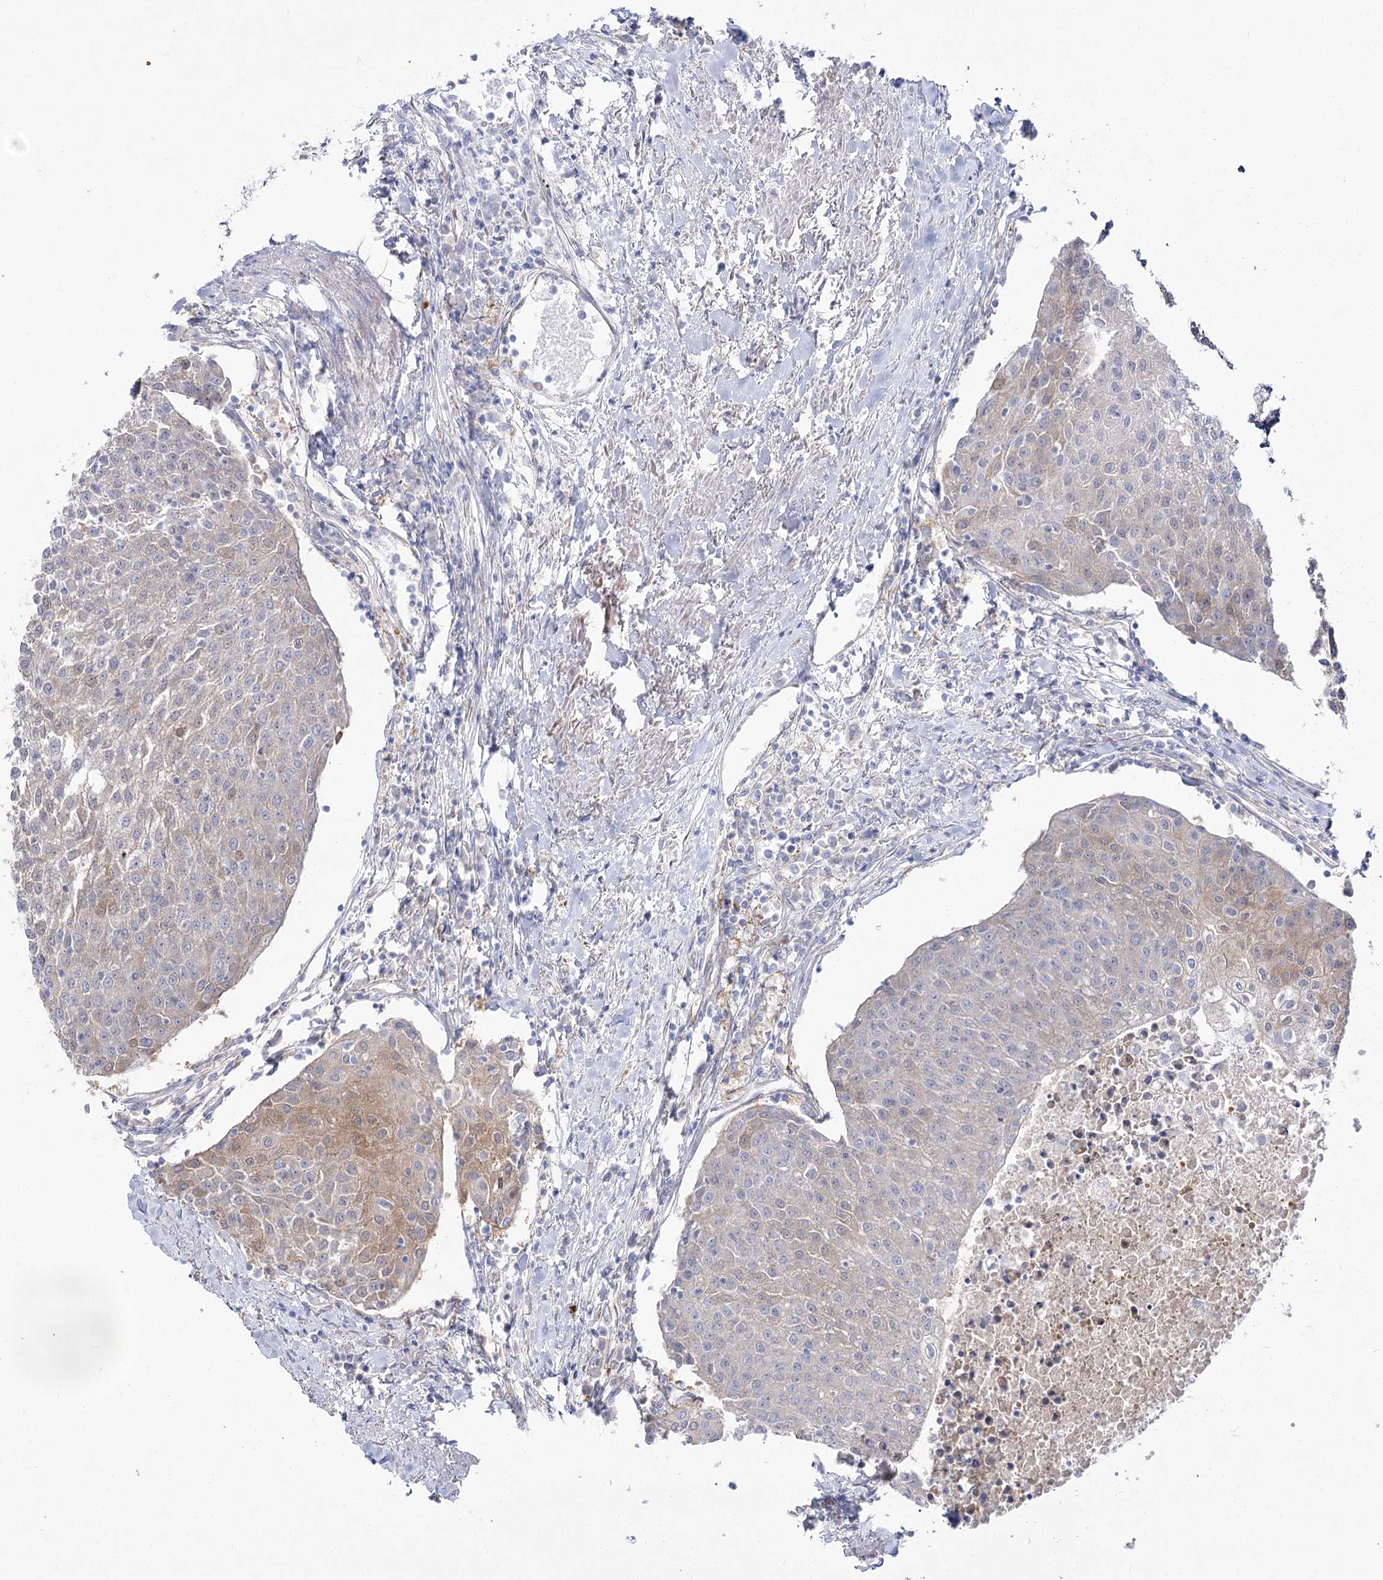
{"staining": {"intensity": "weak", "quantity": "25%-75%", "location": "cytoplasmic/membranous"}, "tissue": "urothelial cancer", "cell_type": "Tumor cells", "image_type": "cancer", "snomed": [{"axis": "morphology", "description": "Urothelial carcinoma, High grade"}, {"axis": "topography", "description": "Urinary bladder"}], "caption": "Protein expression analysis of urothelial carcinoma (high-grade) demonstrates weak cytoplasmic/membranous positivity in approximately 25%-75% of tumor cells.", "gene": "SUOX", "patient": {"sex": "female", "age": 85}}